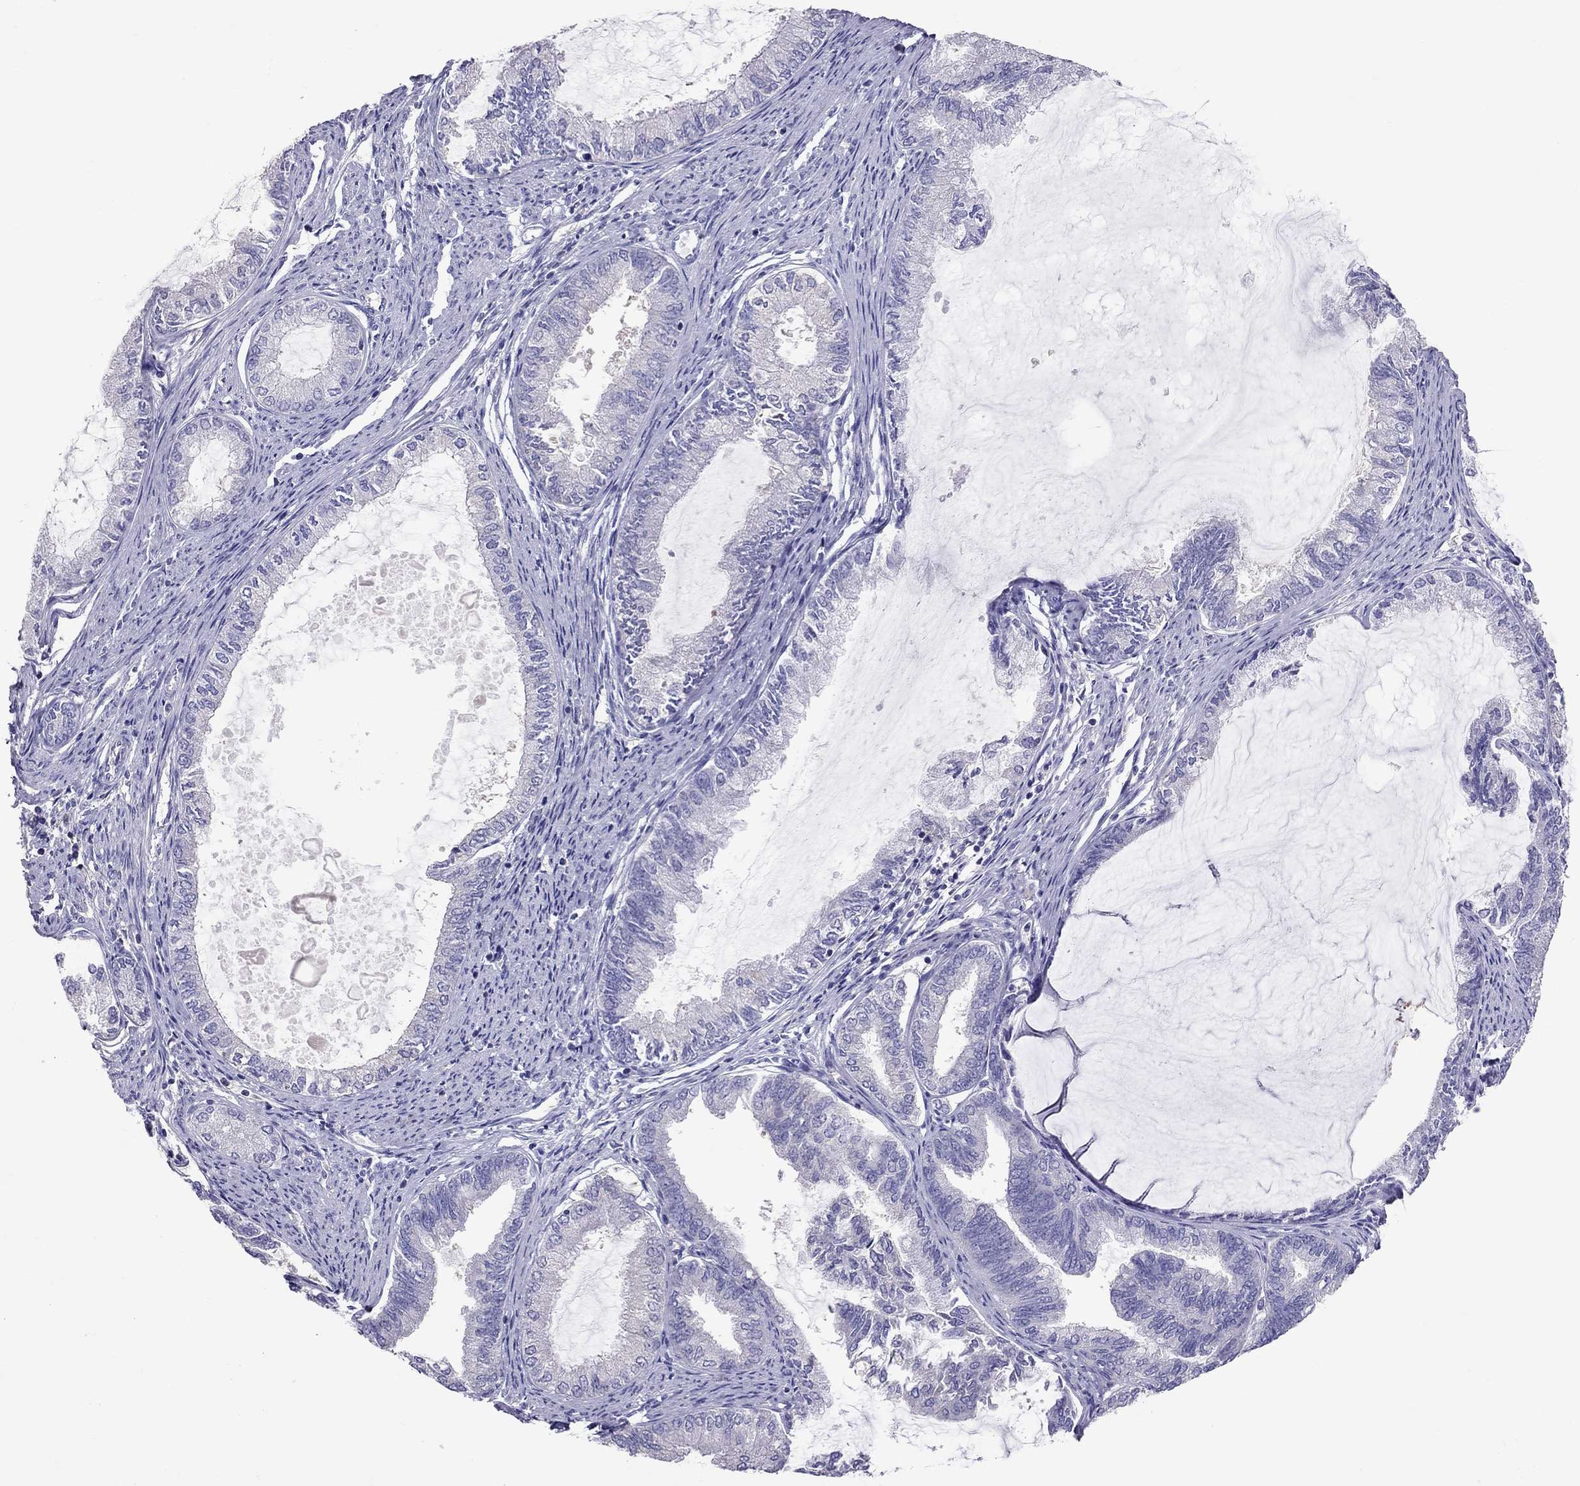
{"staining": {"intensity": "negative", "quantity": "none", "location": "none"}, "tissue": "endometrial cancer", "cell_type": "Tumor cells", "image_type": "cancer", "snomed": [{"axis": "morphology", "description": "Adenocarcinoma, NOS"}, {"axis": "topography", "description": "Endometrium"}], "caption": "IHC of endometrial cancer (adenocarcinoma) demonstrates no expression in tumor cells.", "gene": "TEX22", "patient": {"sex": "female", "age": 86}}